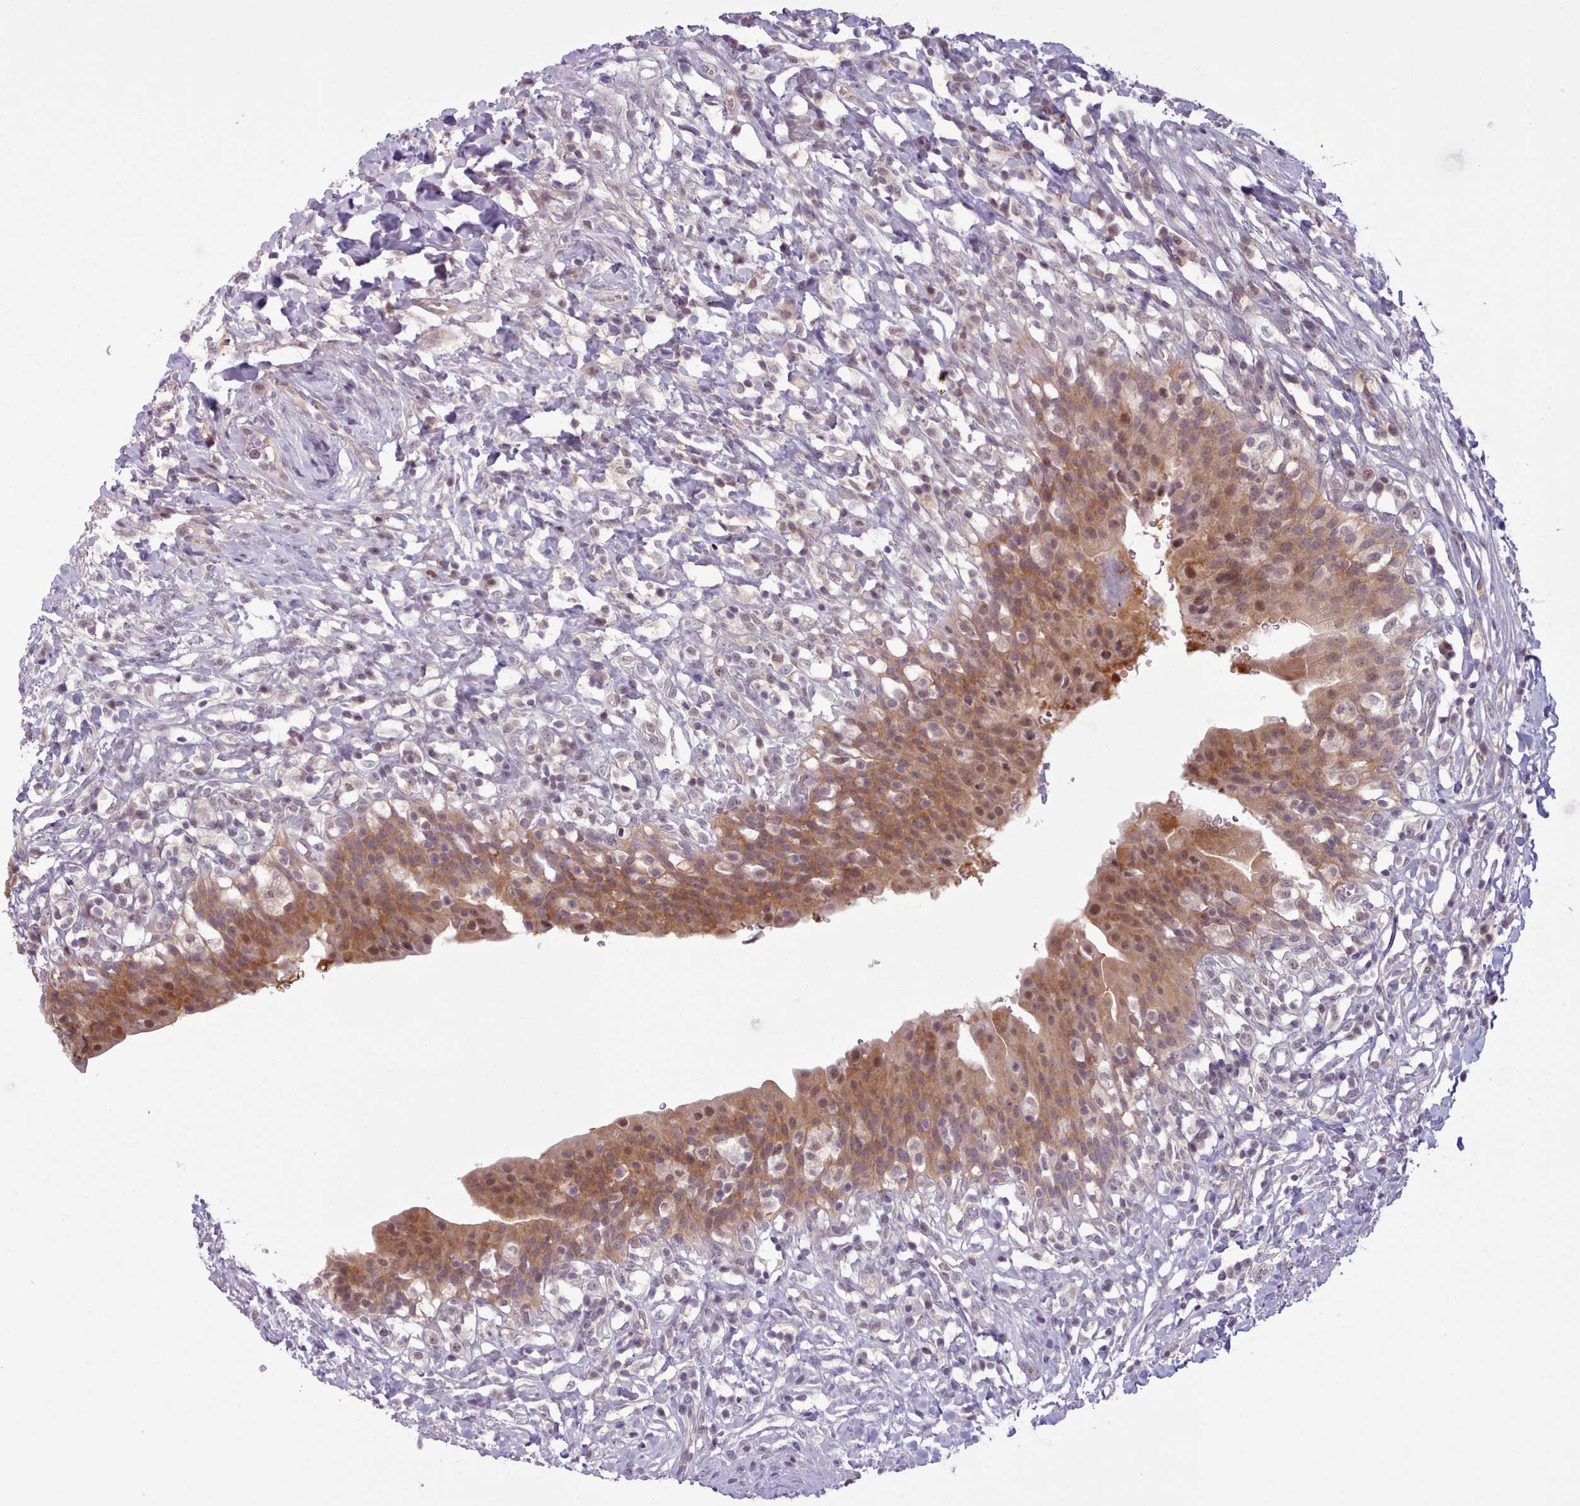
{"staining": {"intensity": "moderate", "quantity": ">75%", "location": "cytoplasmic/membranous,nuclear"}, "tissue": "urinary bladder", "cell_type": "Urothelial cells", "image_type": "normal", "snomed": [{"axis": "morphology", "description": "Normal tissue, NOS"}, {"axis": "morphology", "description": "Inflammation, NOS"}, {"axis": "topography", "description": "Urinary bladder"}], "caption": "A photomicrograph of urinary bladder stained for a protein demonstrates moderate cytoplasmic/membranous,nuclear brown staining in urothelial cells. The staining is performed using DAB (3,3'-diaminobenzidine) brown chromogen to label protein expression. The nuclei are counter-stained blue using hematoxylin.", "gene": "KBTBD6", "patient": {"sex": "male", "age": 64}}